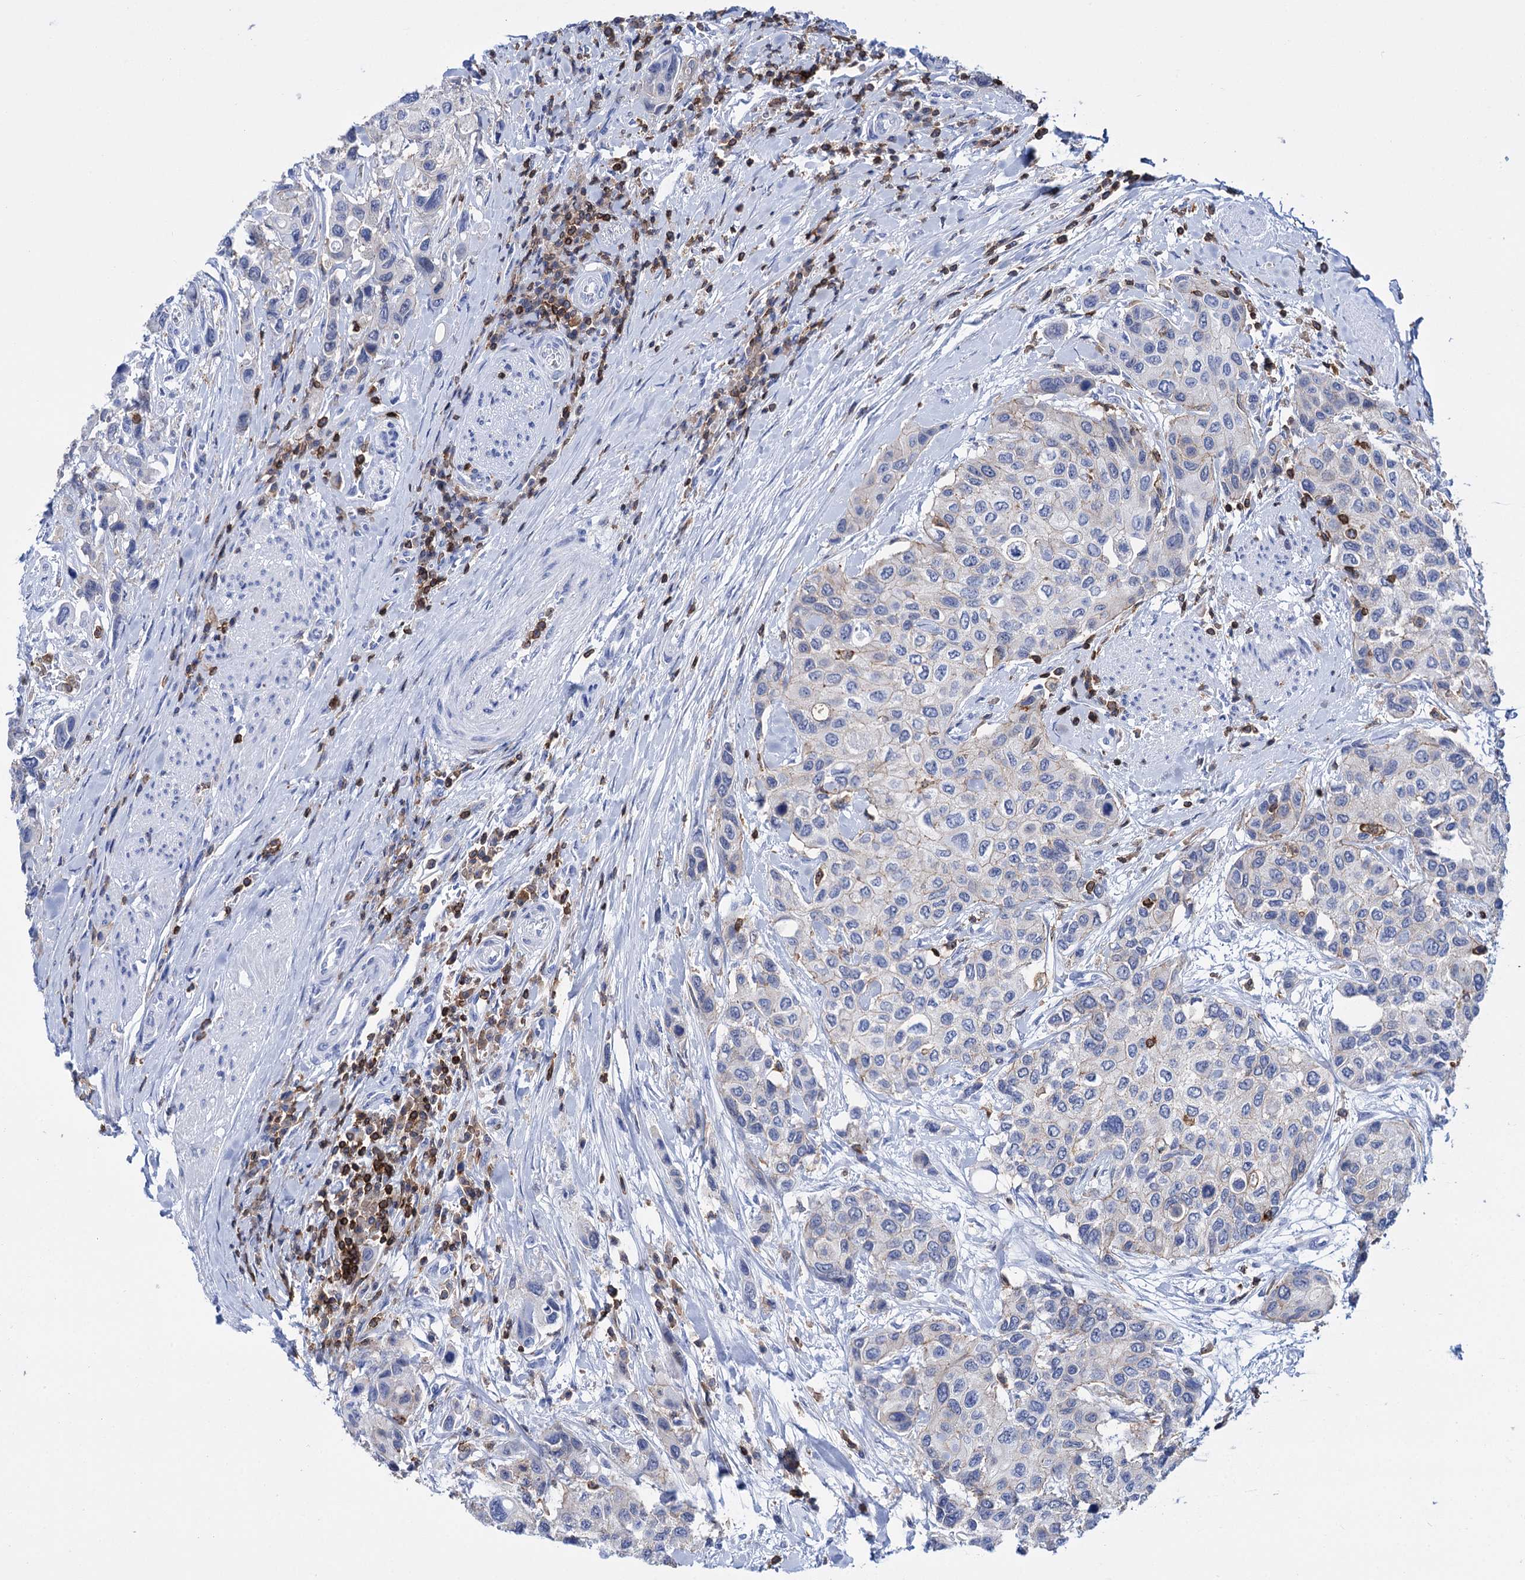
{"staining": {"intensity": "negative", "quantity": "none", "location": "none"}, "tissue": "urothelial cancer", "cell_type": "Tumor cells", "image_type": "cancer", "snomed": [{"axis": "morphology", "description": "Normal tissue, NOS"}, {"axis": "morphology", "description": "Urothelial carcinoma, High grade"}, {"axis": "topography", "description": "Vascular tissue"}, {"axis": "topography", "description": "Urinary bladder"}], "caption": "Tumor cells show no significant protein positivity in urothelial cancer. (DAB IHC visualized using brightfield microscopy, high magnification).", "gene": "DEF6", "patient": {"sex": "female", "age": 56}}